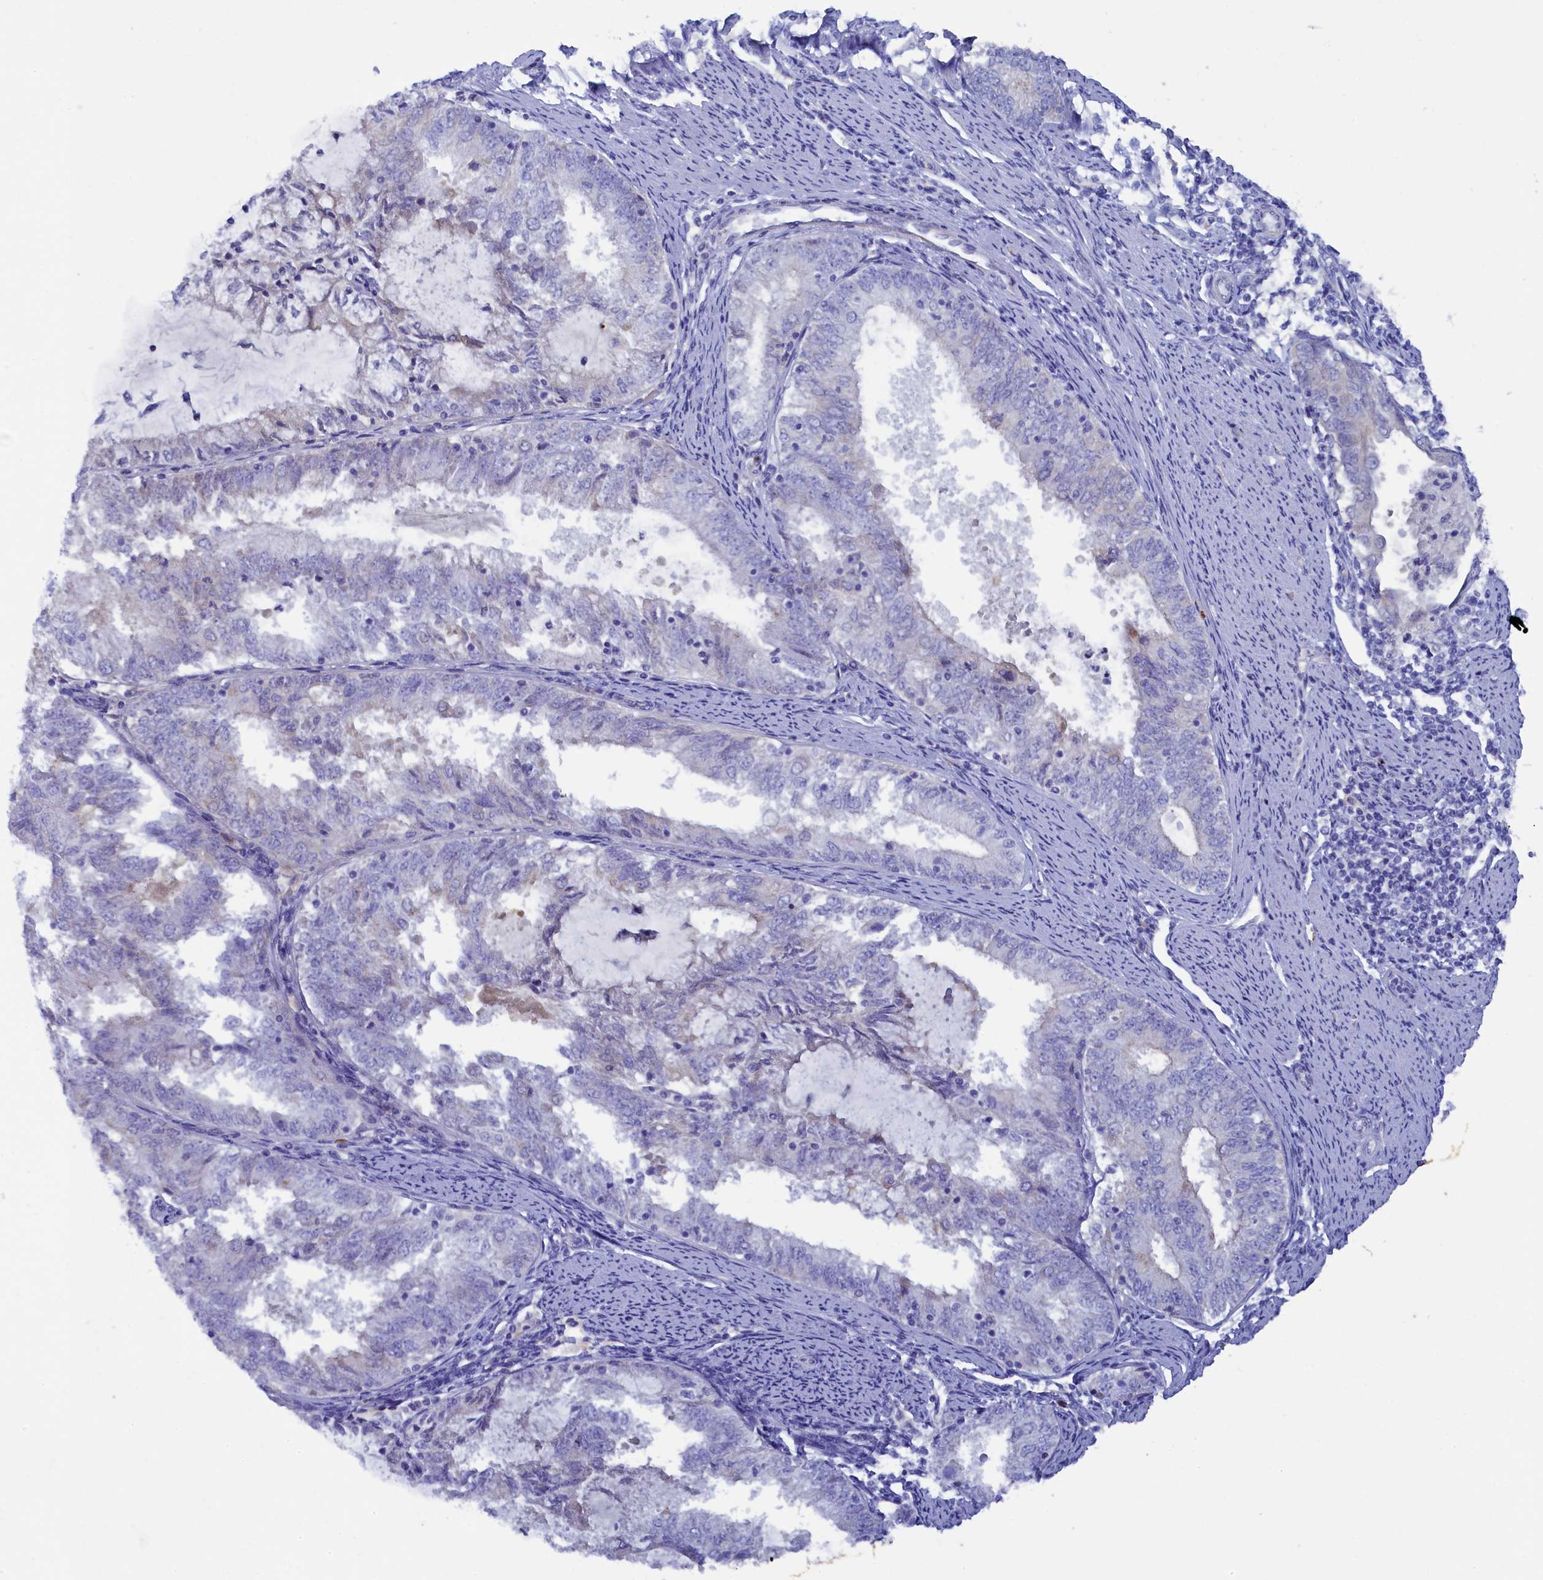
{"staining": {"intensity": "negative", "quantity": "none", "location": "none"}, "tissue": "endometrial cancer", "cell_type": "Tumor cells", "image_type": "cancer", "snomed": [{"axis": "morphology", "description": "Adenocarcinoma, NOS"}, {"axis": "topography", "description": "Endometrium"}], "caption": "Tumor cells are negative for brown protein staining in endometrial cancer.", "gene": "MYADML2", "patient": {"sex": "female", "age": 57}}